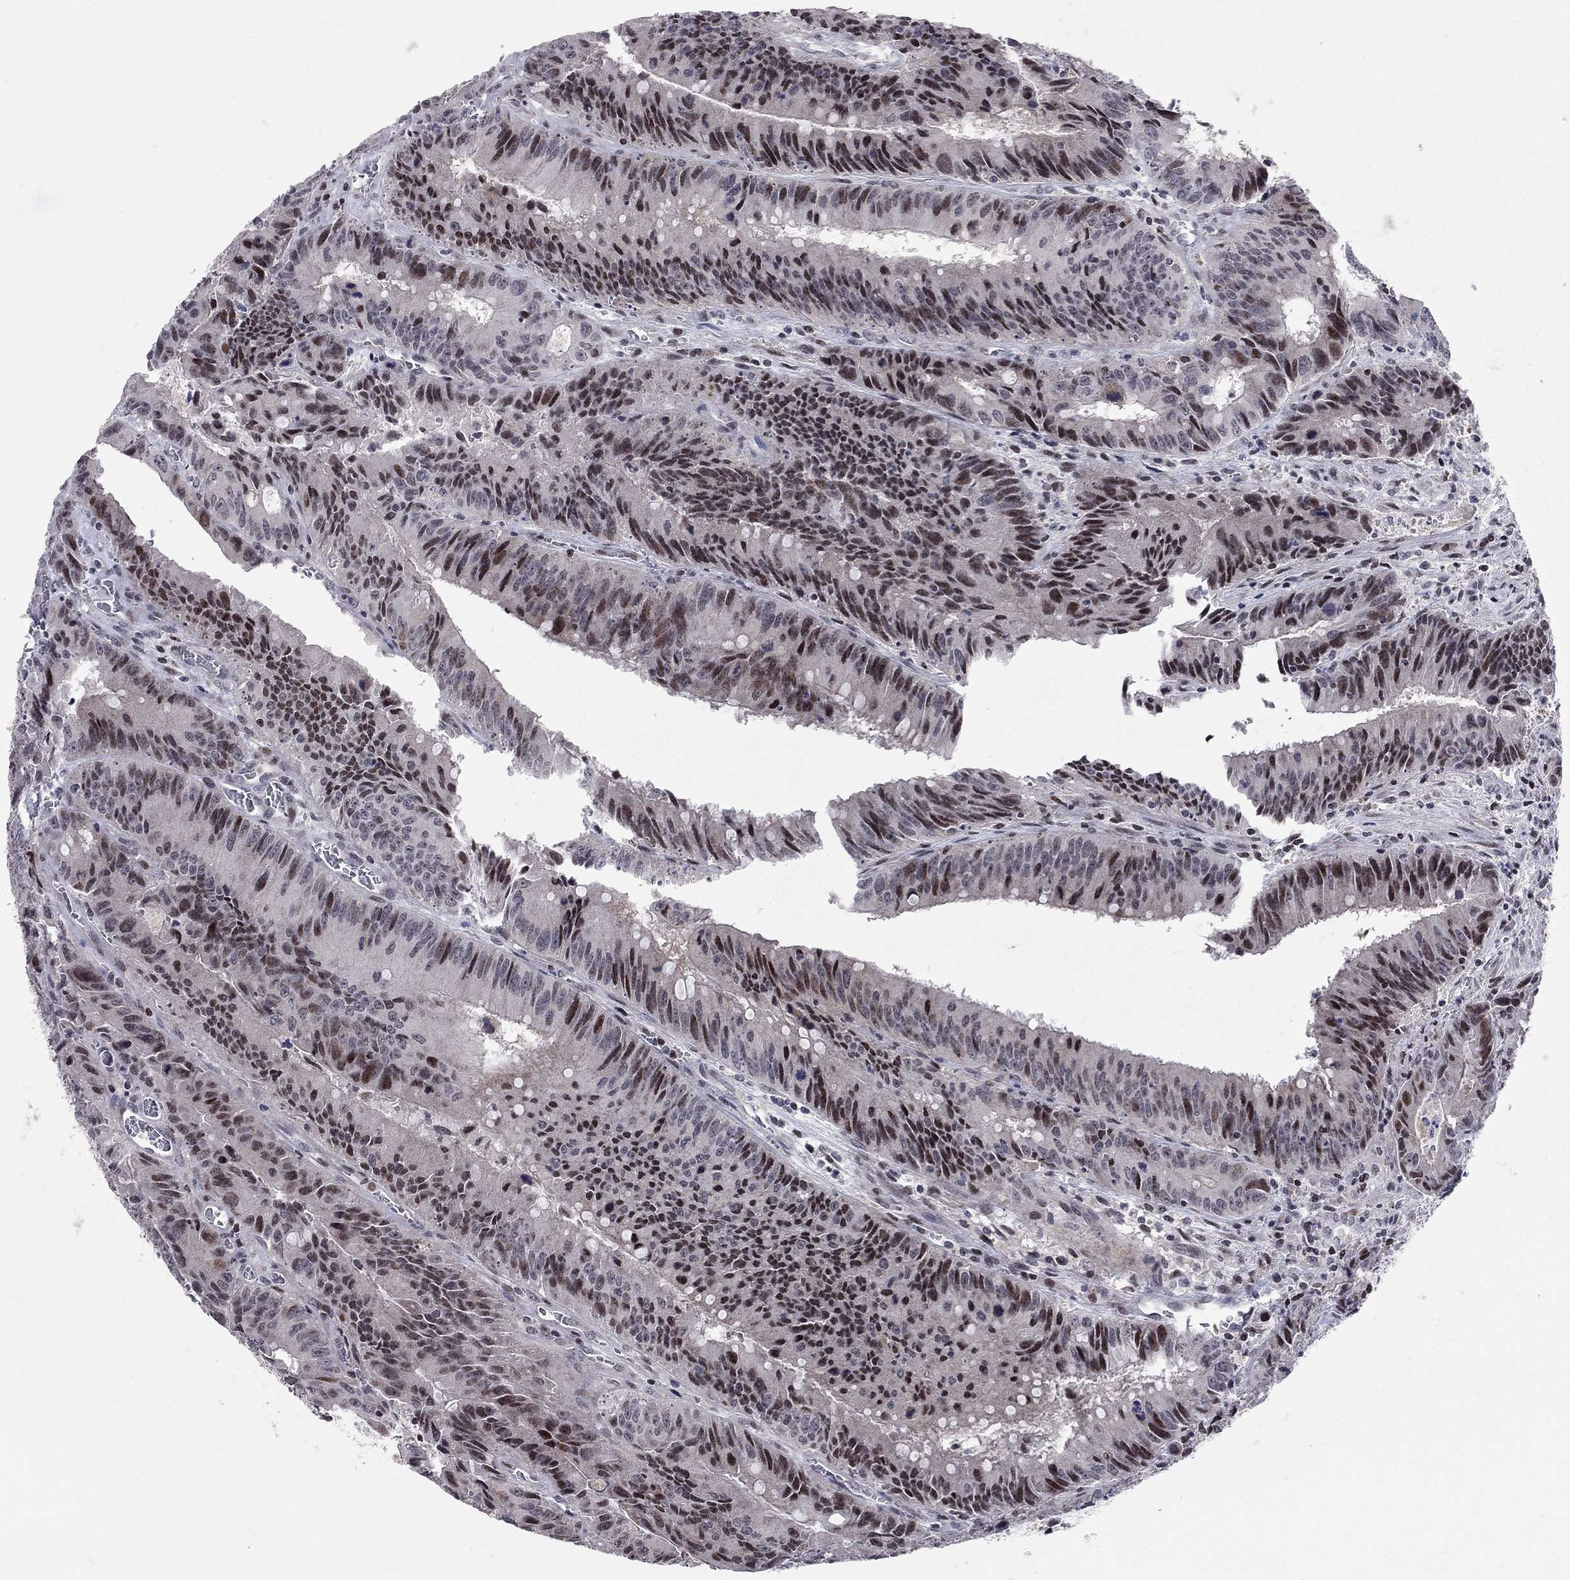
{"staining": {"intensity": "moderate", "quantity": "<25%", "location": "nuclear"}, "tissue": "colorectal cancer", "cell_type": "Tumor cells", "image_type": "cancer", "snomed": [{"axis": "morphology", "description": "Adenocarcinoma, NOS"}, {"axis": "topography", "description": "Rectum"}], "caption": "A low amount of moderate nuclear positivity is seen in approximately <25% of tumor cells in colorectal cancer tissue.", "gene": "HDAC3", "patient": {"sex": "female", "age": 72}}